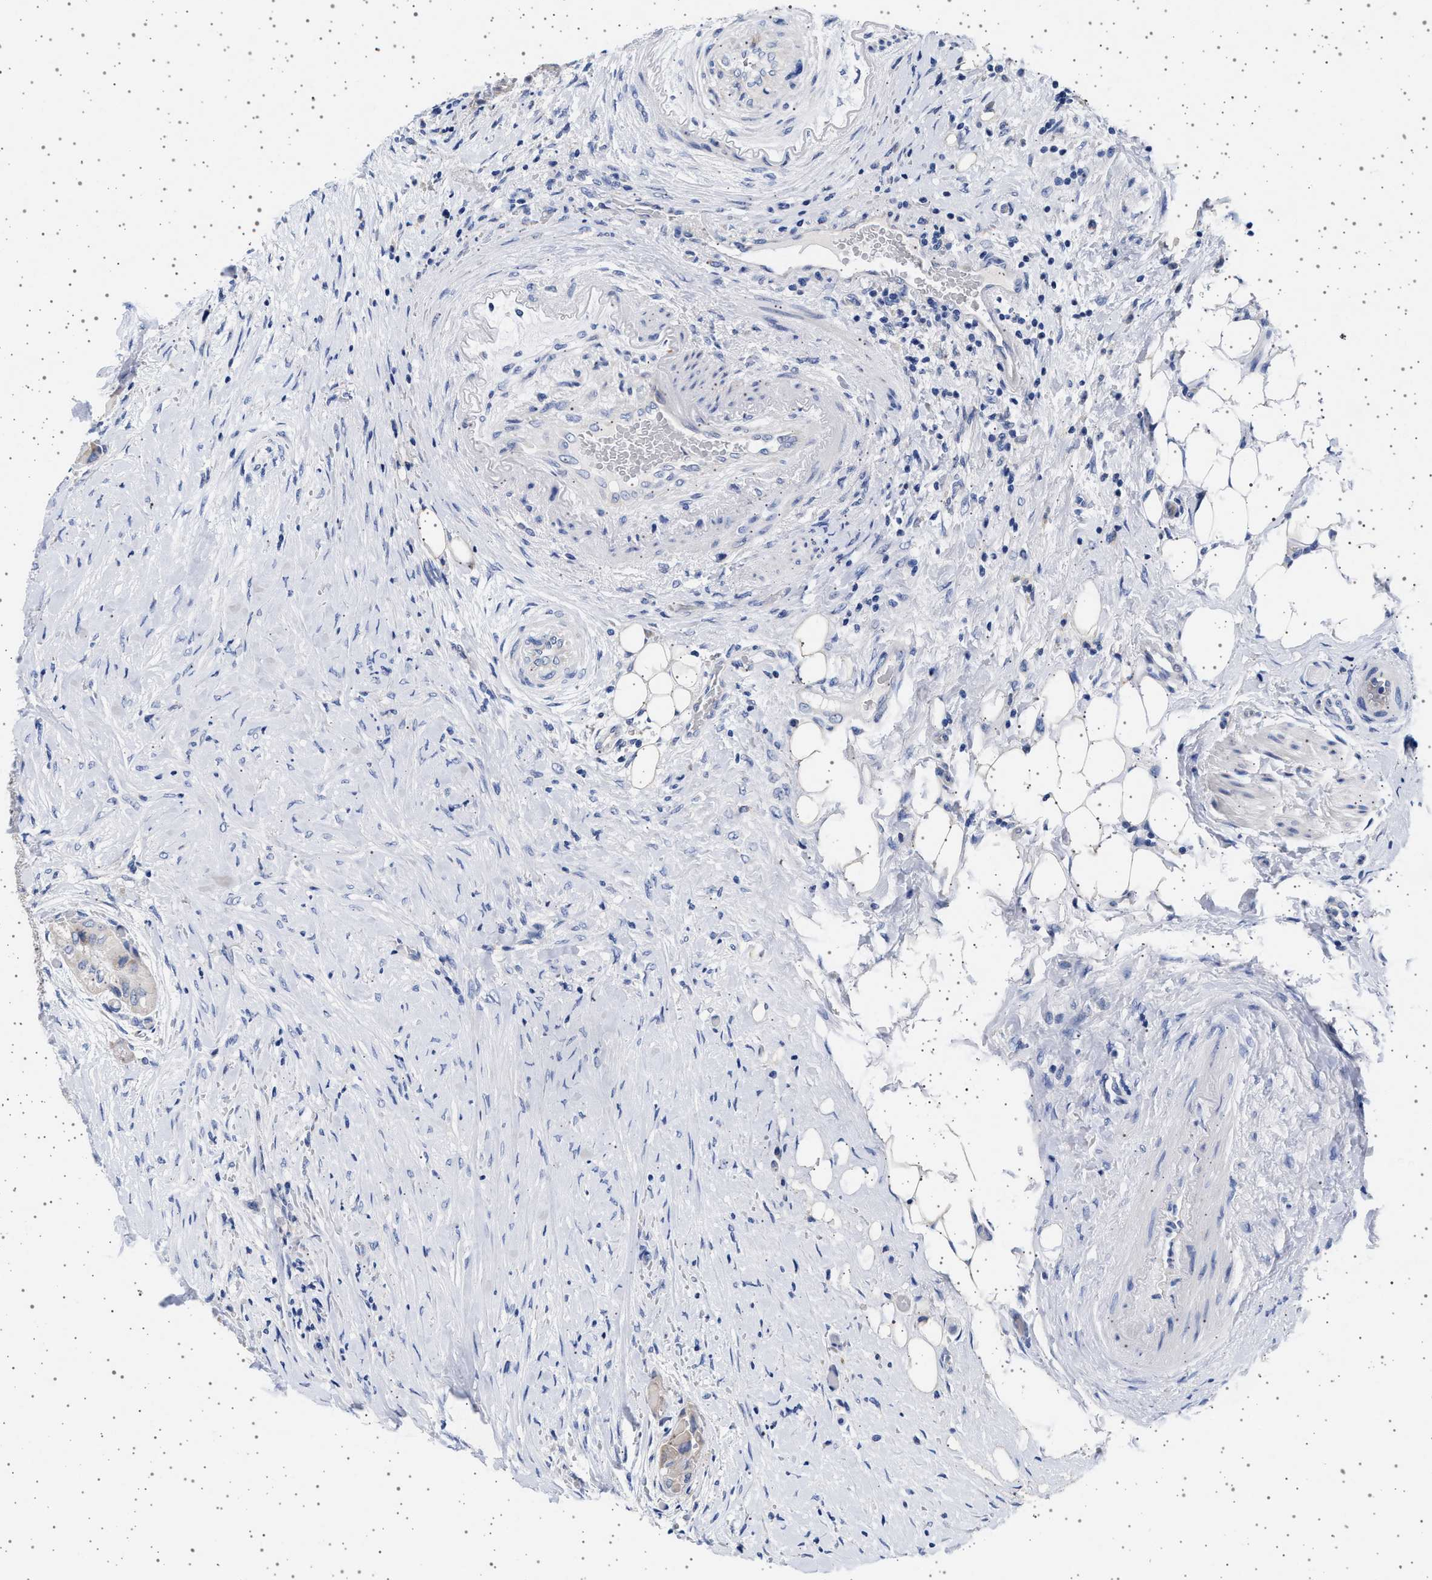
{"staining": {"intensity": "negative", "quantity": "none", "location": "none"}, "tissue": "thyroid cancer", "cell_type": "Tumor cells", "image_type": "cancer", "snomed": [{"axis": "morphology", "description": "Papillary adenocarcinoma, NOS"}, {"axis": "topography", "description": "Thyroid gland"}], "caption": "A micrograph of thyroid papillary adenocarcinoma stained for a protein displays no brown staining in tumor cells.", "gene": "TRMT10B", "patient": {"sex": "female", "age": 59}}